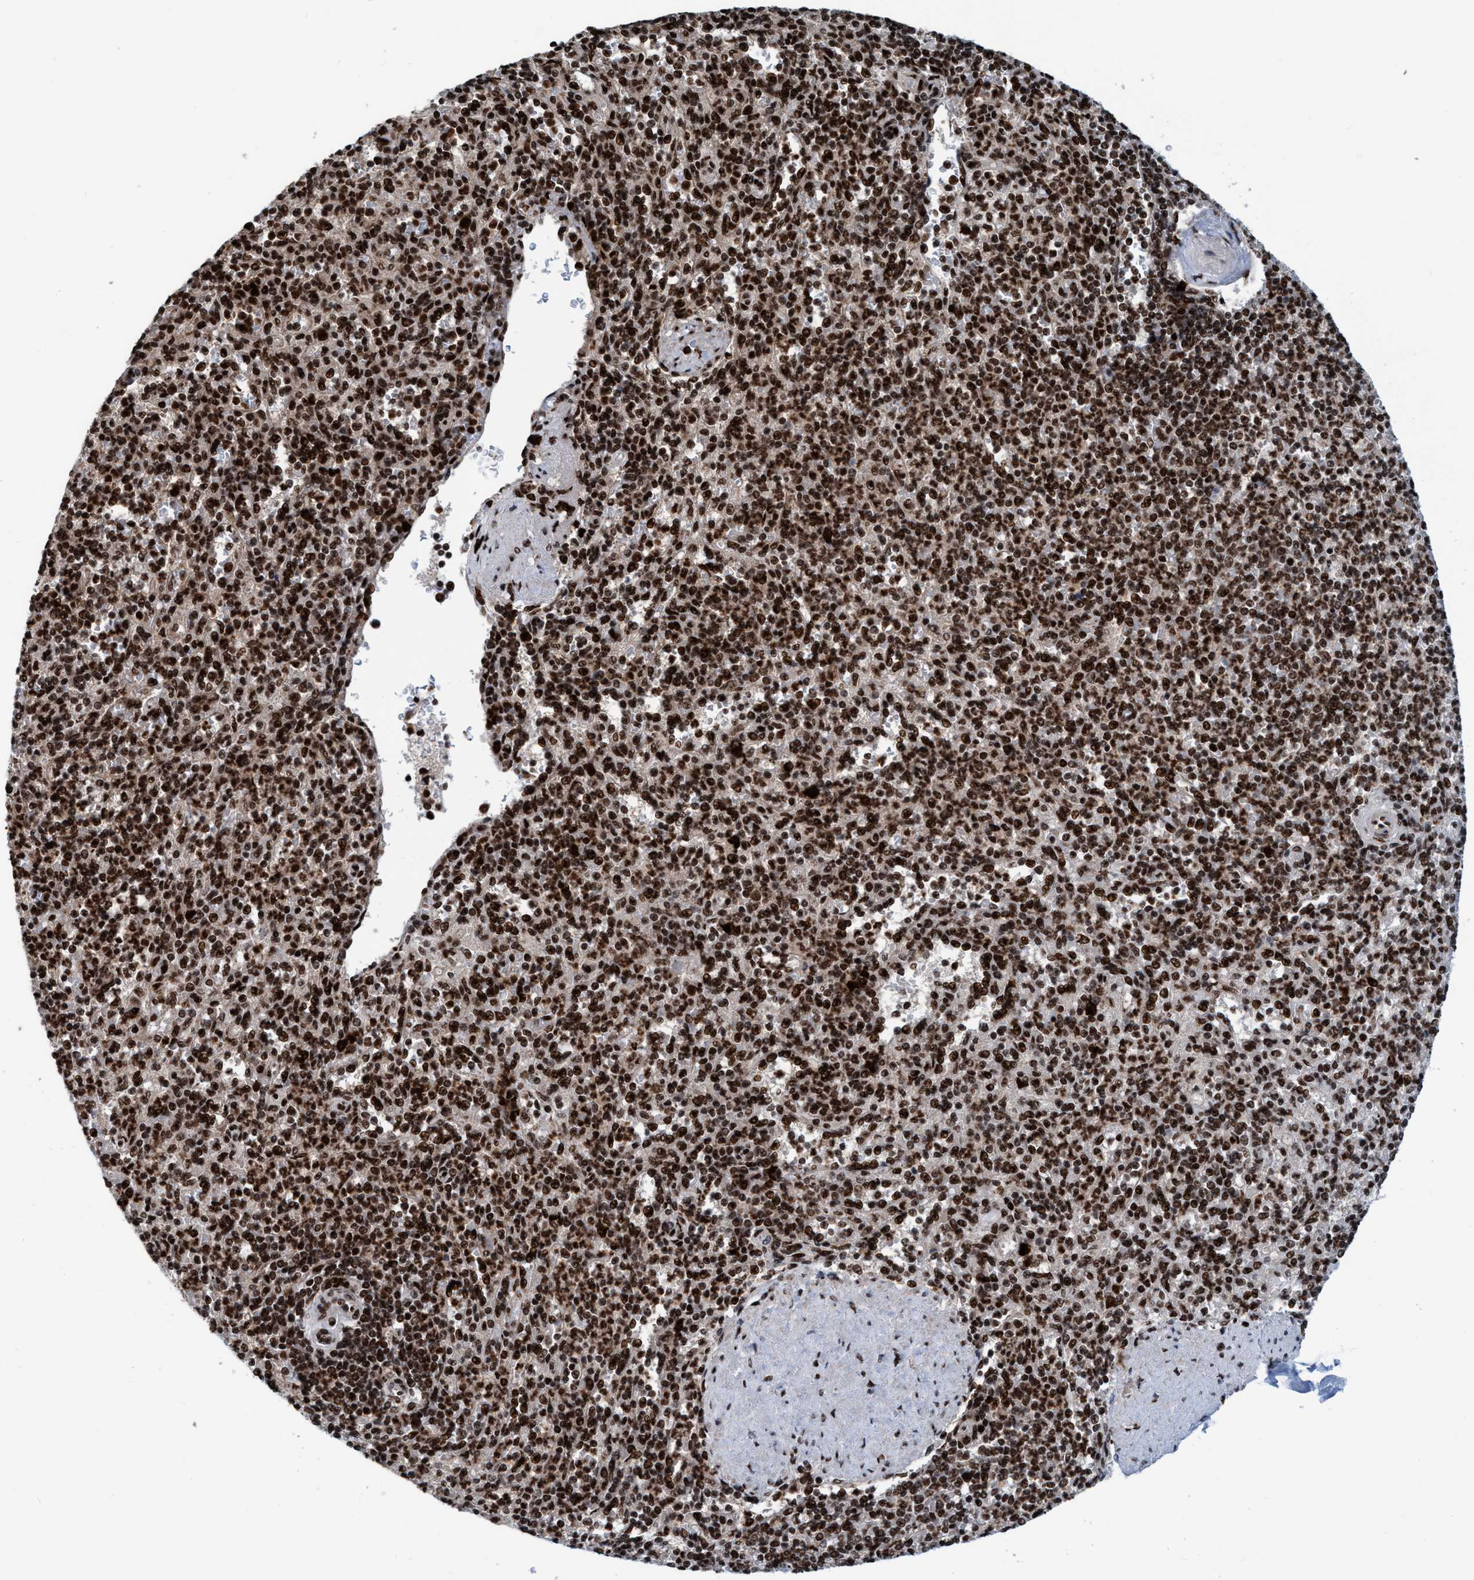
{"staining": {"intensity": "strong", "quantity": ">75%", "location": "nuclear"}, "tissue": "spleen", "cell_type": "Cells in red pulp", "image_type": "normal", "snomed": [{"axis": "morphology", "description": "Normal tissue, NOS"}, {"axis": "topography", "description": "Spleen"}], "caption": "Benign spleen displays strong nuclear expression in about >75% of cells in red pulp.", "gene": "TOPBP1", "patient": {"sex": "female", "age": 74}}